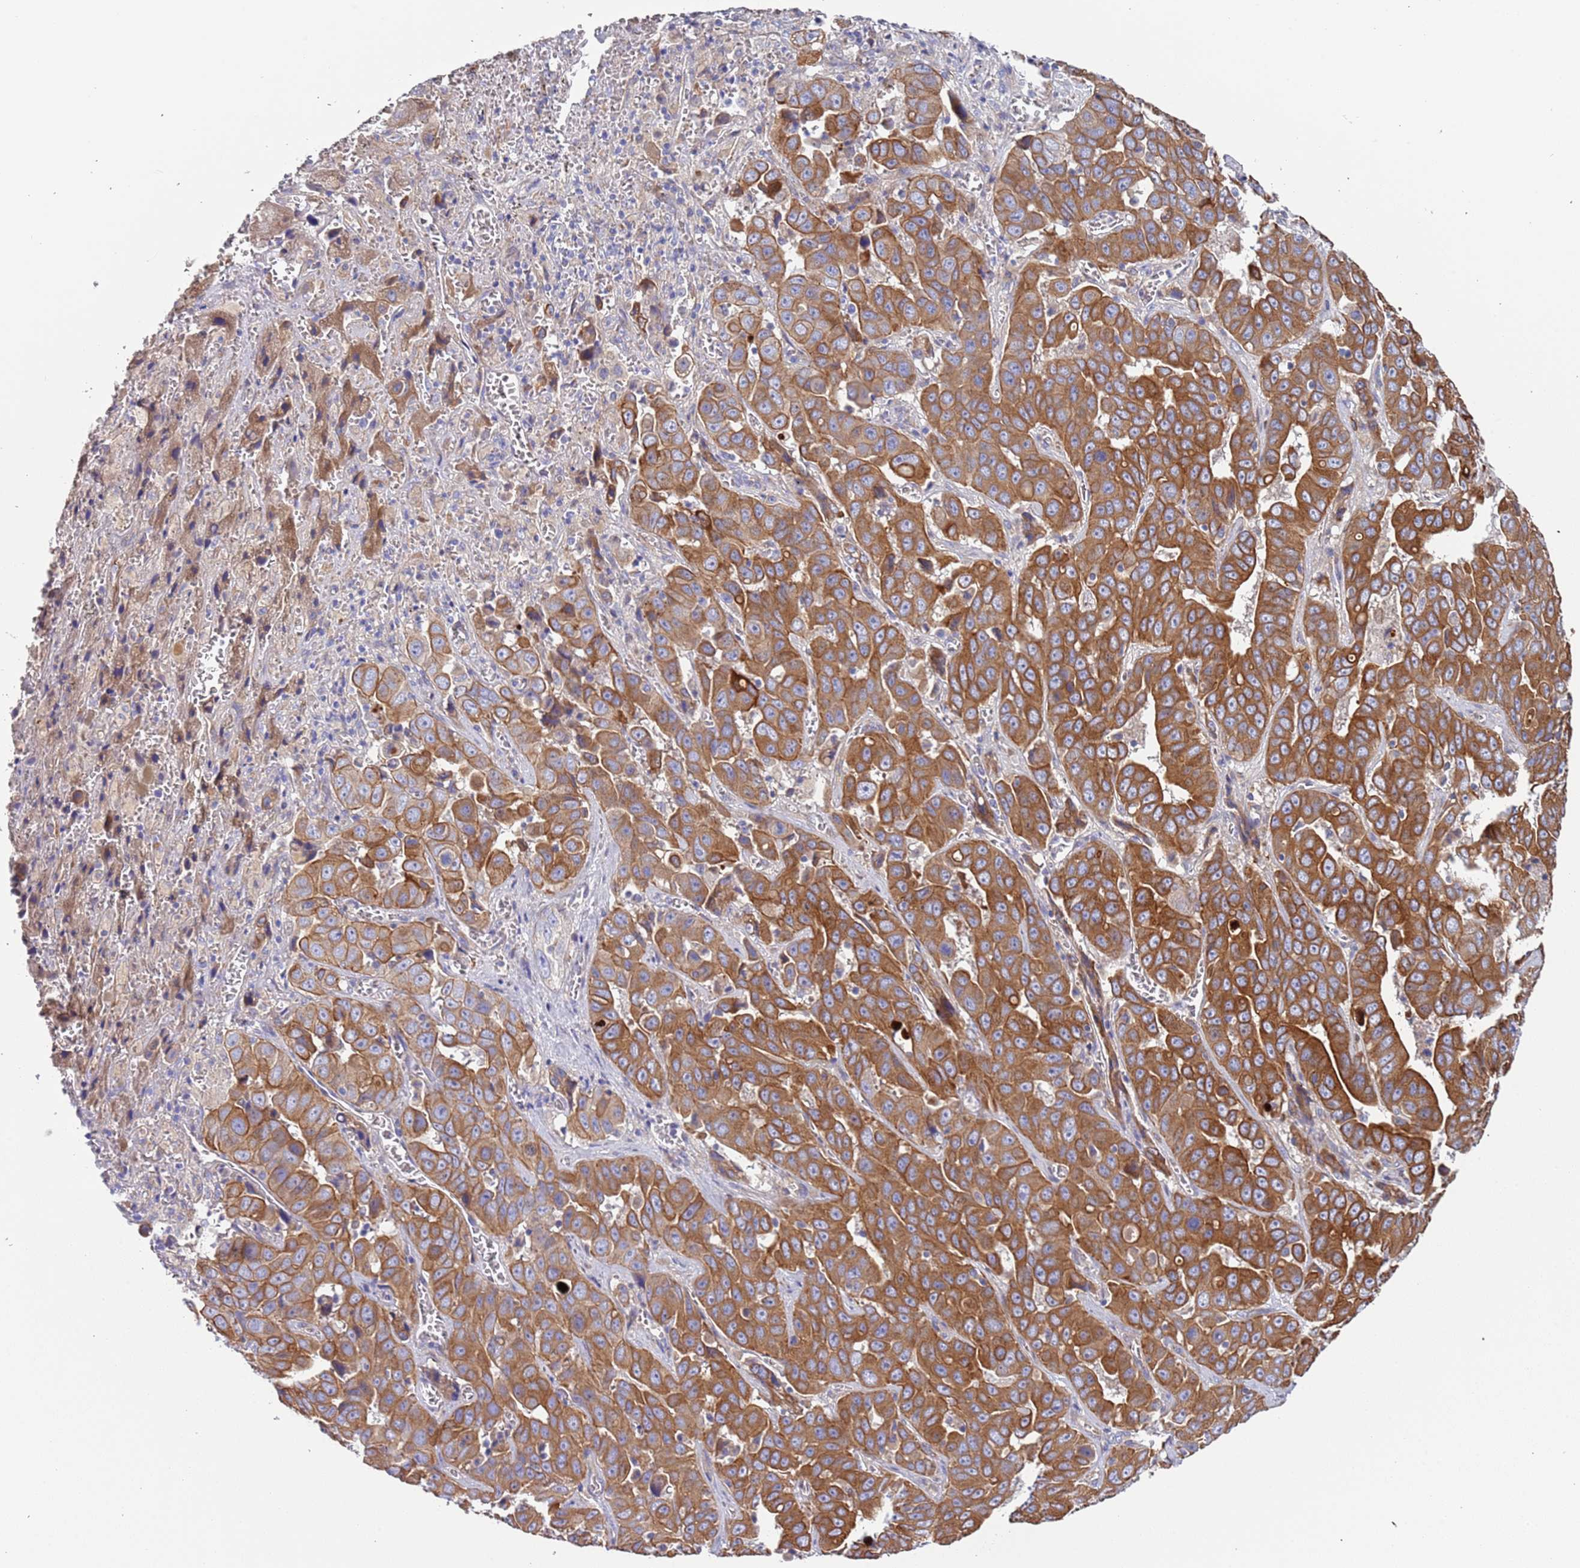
{"staining": {"intensity": "moderate", "quantity": ">75%", "location": "cytoplasmic/membranous"}, "tissue": "liver cancer", "cell_type": "Tumor cells", "image_type": "cancer", "snomed": [{"axis": "morphology", "description": "Cholangiocarcinoma"}, {"axis": "topography", "description": "Liver"}], "caption": "A high-resolution image shows immunohistochemistry (IHC) staining of cholangiocarcinoma (liver), which exhibits moderate cytoplasmic/membranous positivity in approximately >75% of tumor cells. (DAB (3,3'-diaminobenzidine) IHC, brown staining for protein, blue staining for nuclei).", "gene": "LAMB4", "patient": {"sex": "female", "age": 52}}